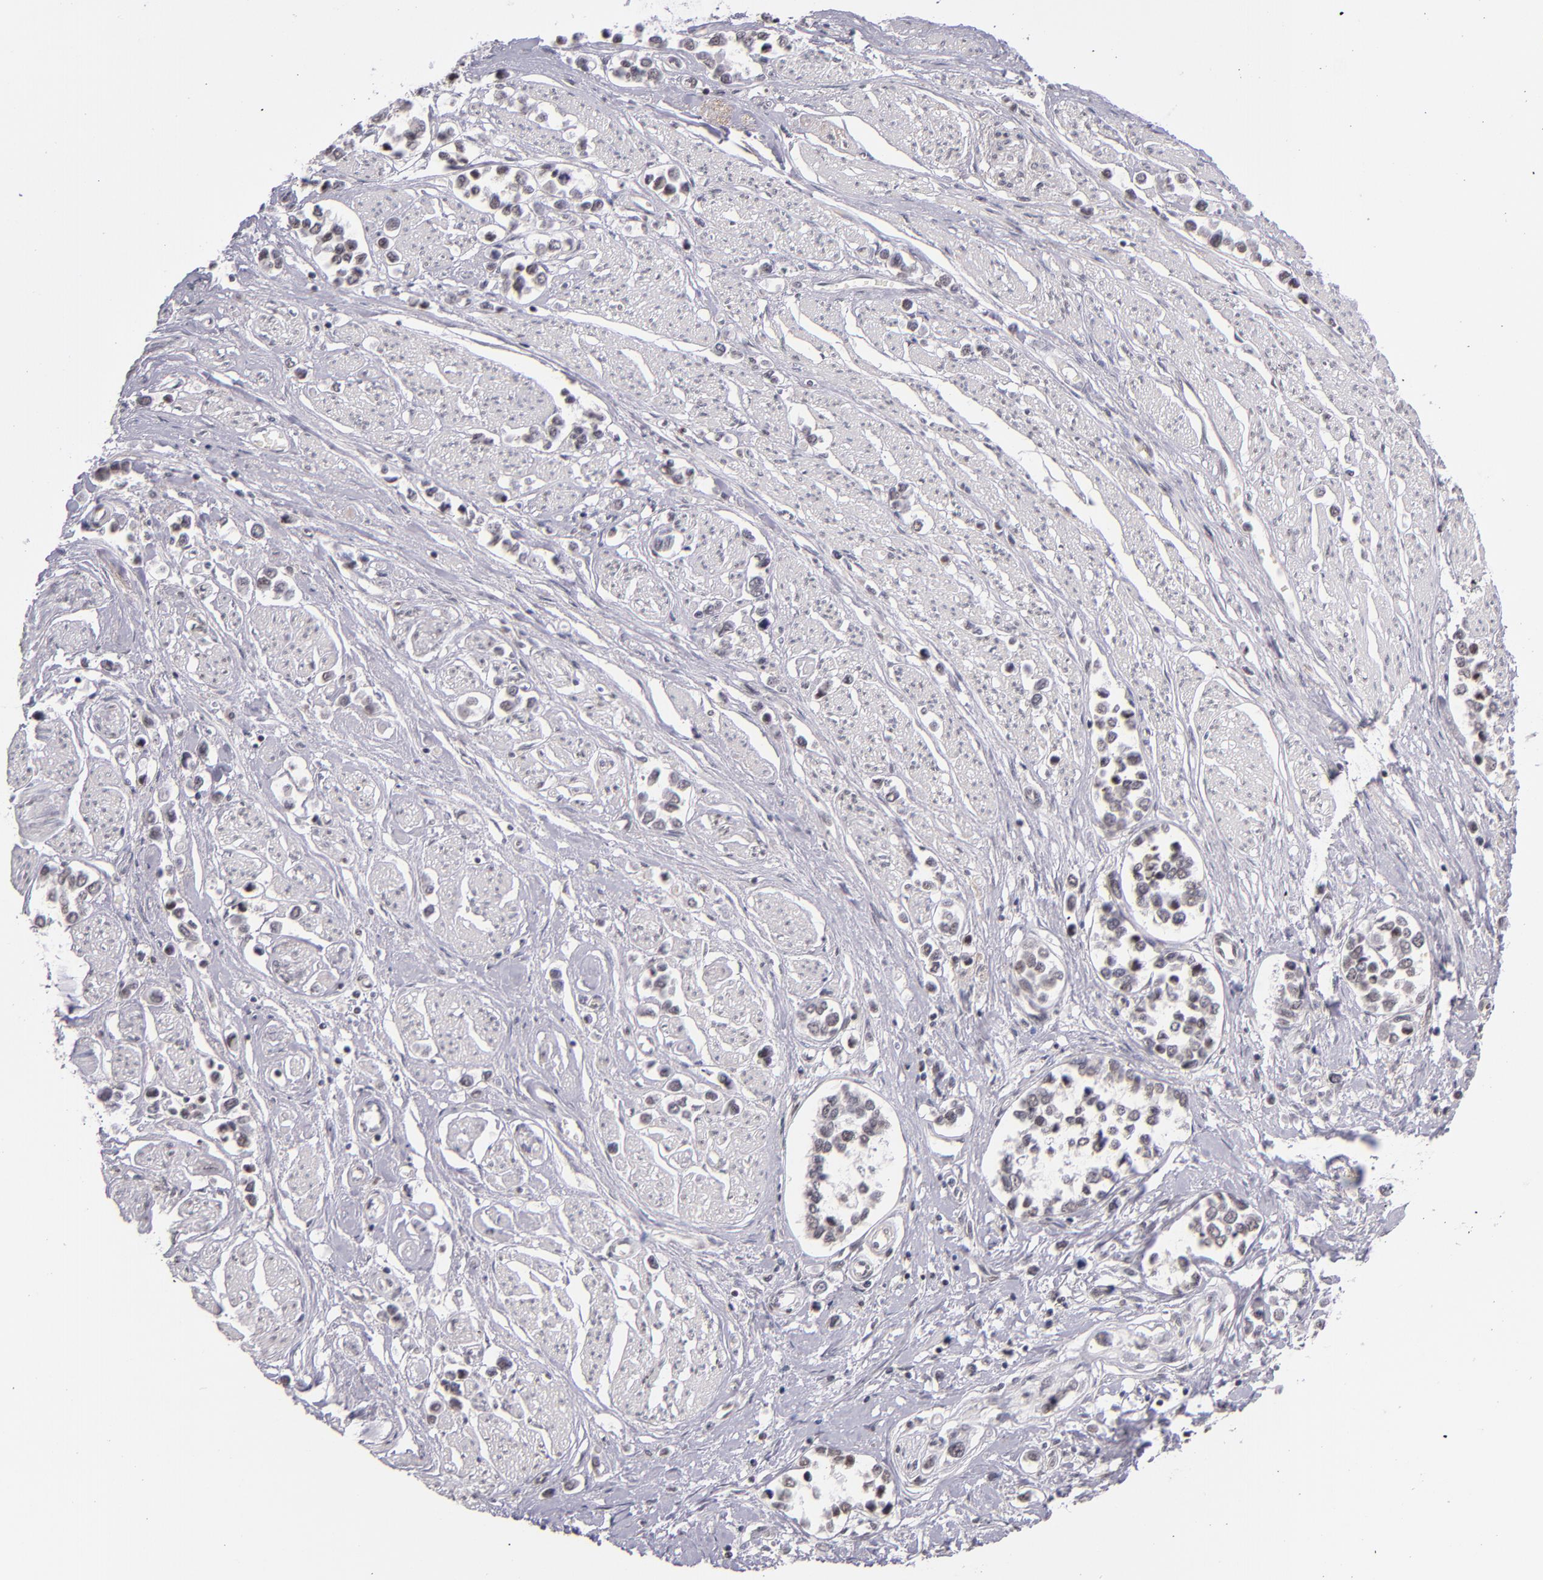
{"staining": {"intensity": "weak", "quantity": "25%-75%", "location": "nuclear"}, "tissue": "stomach cancer", "cell_type": "Tumor cells", "image_type": "cancer", "snomed": [{"axis": "morphology", "description": "Adenocarcinoma, NOS"}, {"axis": "topography", "description": "Stomach, upper"}], "caption": "Immunohistochemical staining of human stomach cancer shows low levels of weak nuclear positivity in about 25%-75% of tumor cells.", "gene": "ZNF148", "patient": {"sex": "male", "age": 76}}